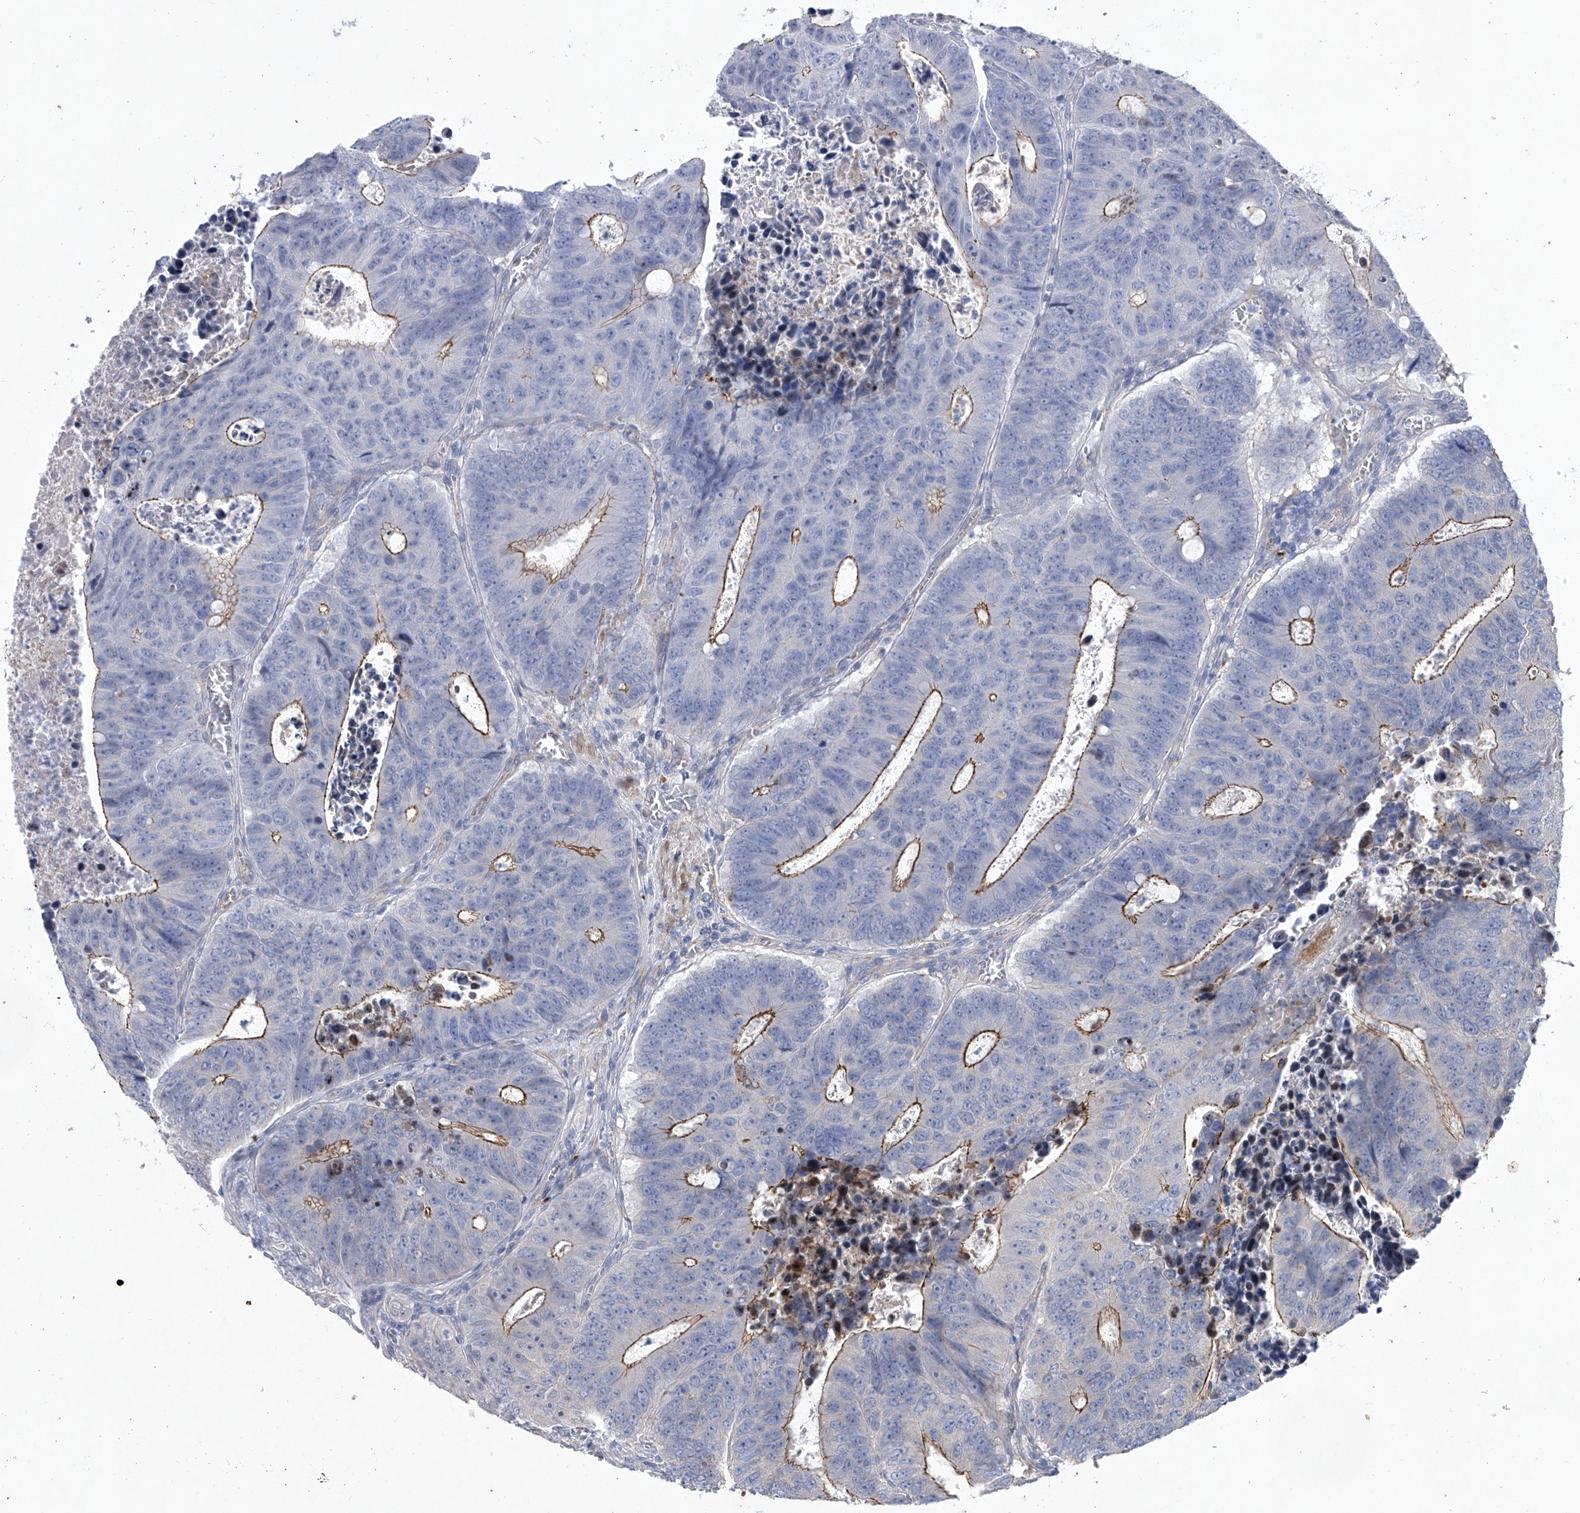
{"staining": {"intensity": "moderate", "quantity": "25%-75%", "location": "cytoplasmic/membranous"}, "tissue": "colorectal cancer", "cell_type": "Tumor cells", "image_type": "cancer", "snomed": [{"axis": "morphology", "description": "Adenocarcinoma, NOS"}, {"axis": "topography", "description": "Colon"}], "caption": "This histopathology image demonstrates immunohistochemistry staining of colorectal cancer, with medium moderate cytoplasmic/membranous staining in approximately 25%-75% of tumor cells.", "gene": "MINDY4", "patient": {"sex": "male", "age": 87}}